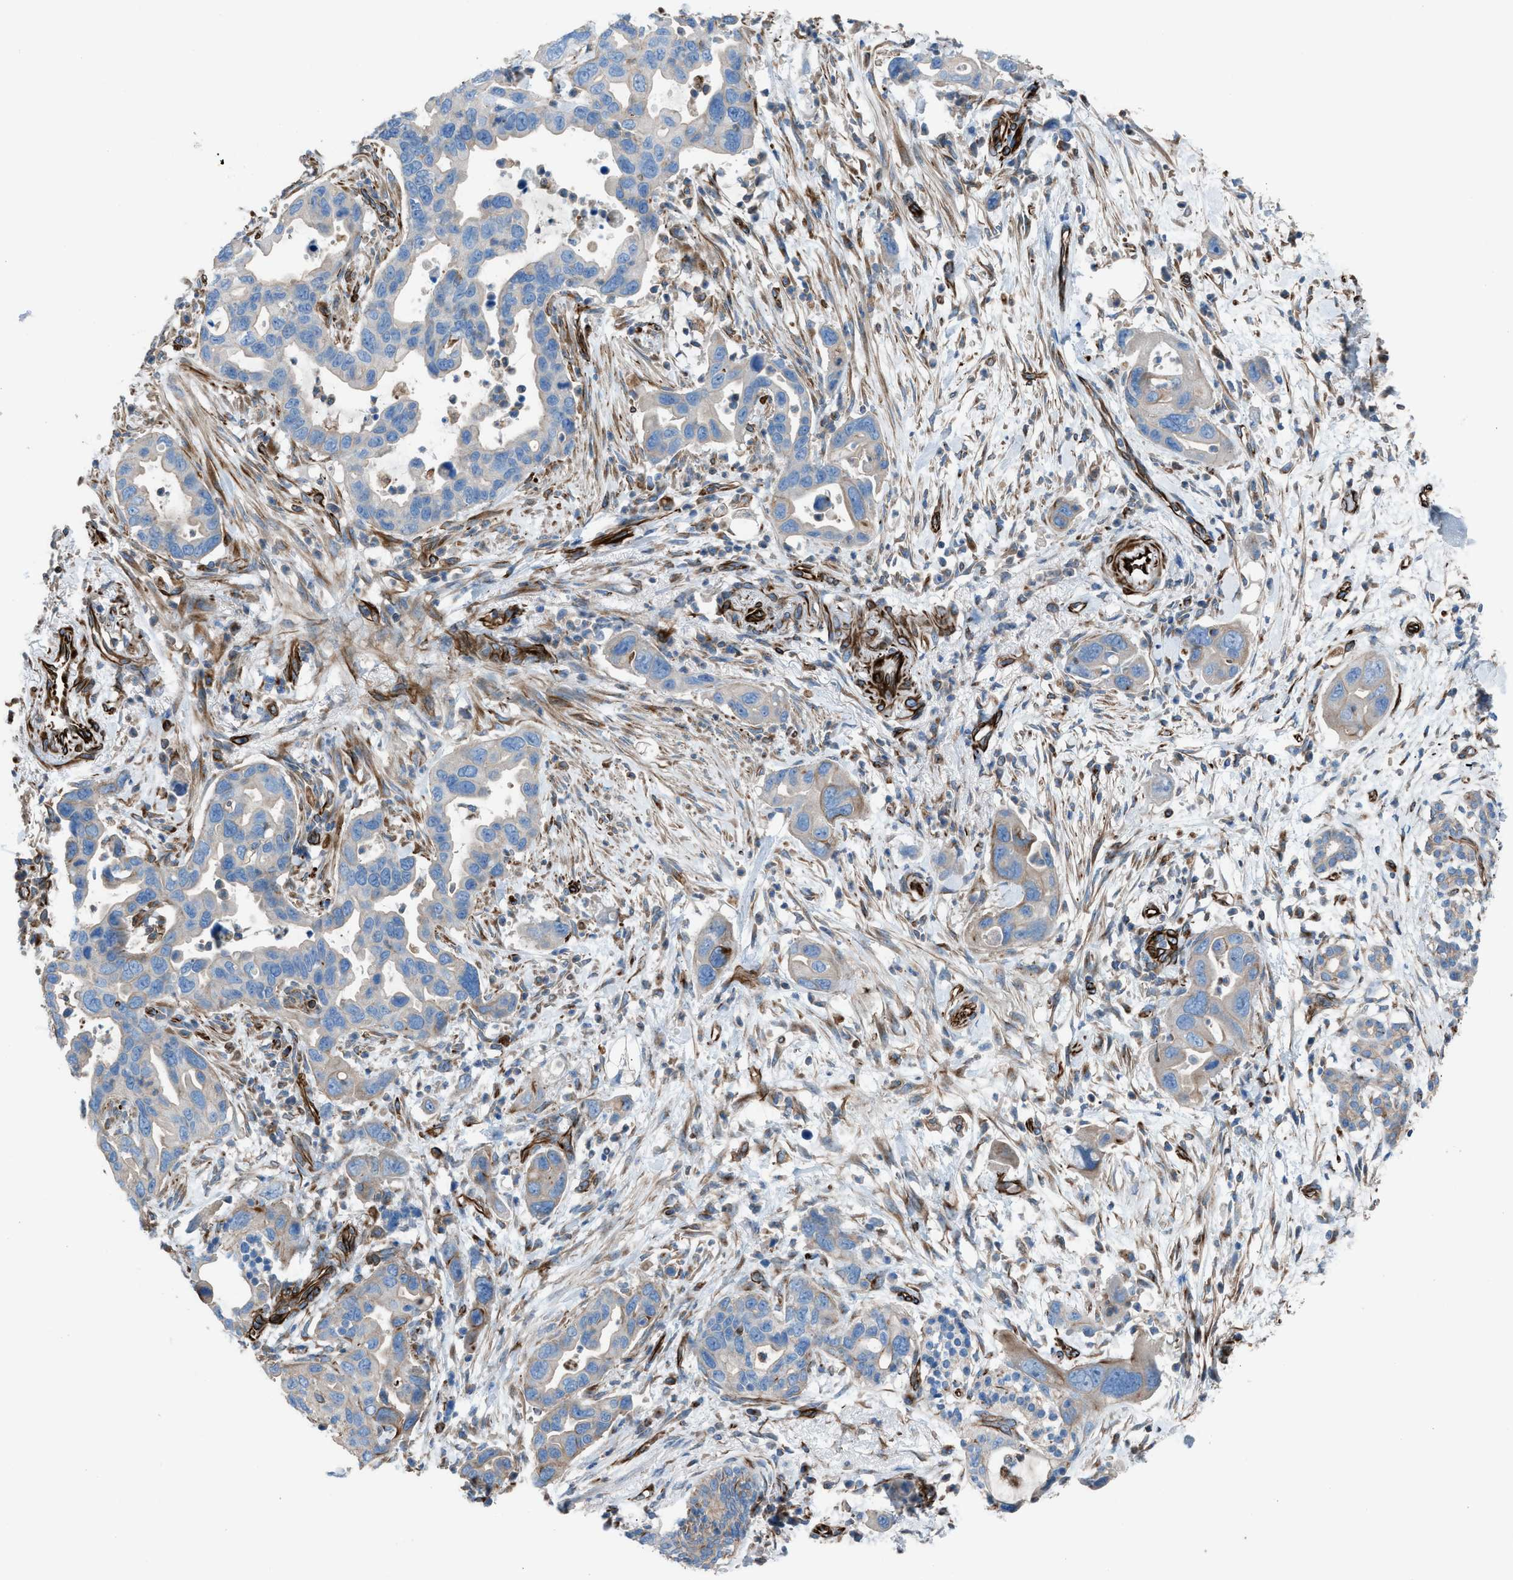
{"staining": {"intensity": "weak", "quantity": ">75%", "location": "cytoplasmic/membranous"}, "tissue": "pancreatic cancer", "cell_type": "Tumor cells", "image_type": "cancer", "snomed": [{"axis": "morphology", "description": "Normal tissue, NOS"}, {"axis": "morphology", "description": "Adenocarcinoma, NOS"}, {"axis": "topography", "description": "Pancreas"}], "caption": "DAB immunohistochemical staining of pancreatic cancer (adenocarcinoma) exhibits weak cytoplasmic/membranous protein positivity in approximately >75% of tumor cells.", "gene": "CABP7", "patient": {"sex": "female", "age": 71}}